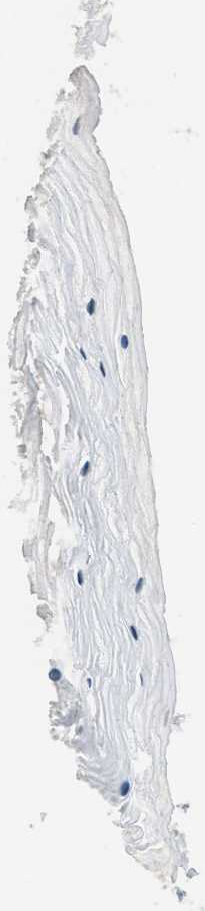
{"staining": {"intensity": "weak", "quantity": "<25%", "location": "cytoplasmic/membranous"}, "tissue": "cervix", "cell_type": "Glandular cells", "image_type": "normal", "snomed": [{"axis": "morphology", "description": "Normal tissue, NOS"}, {"axis": "topography", "description": "Cervix"}], "caption": "Immunohistochemistry image of benign cervix: cervix stained with DAB reveals no significant protein positivity in glandular cells.", "gene": "TXNDC2", "patient": {"sex": "female", "age": 55}}